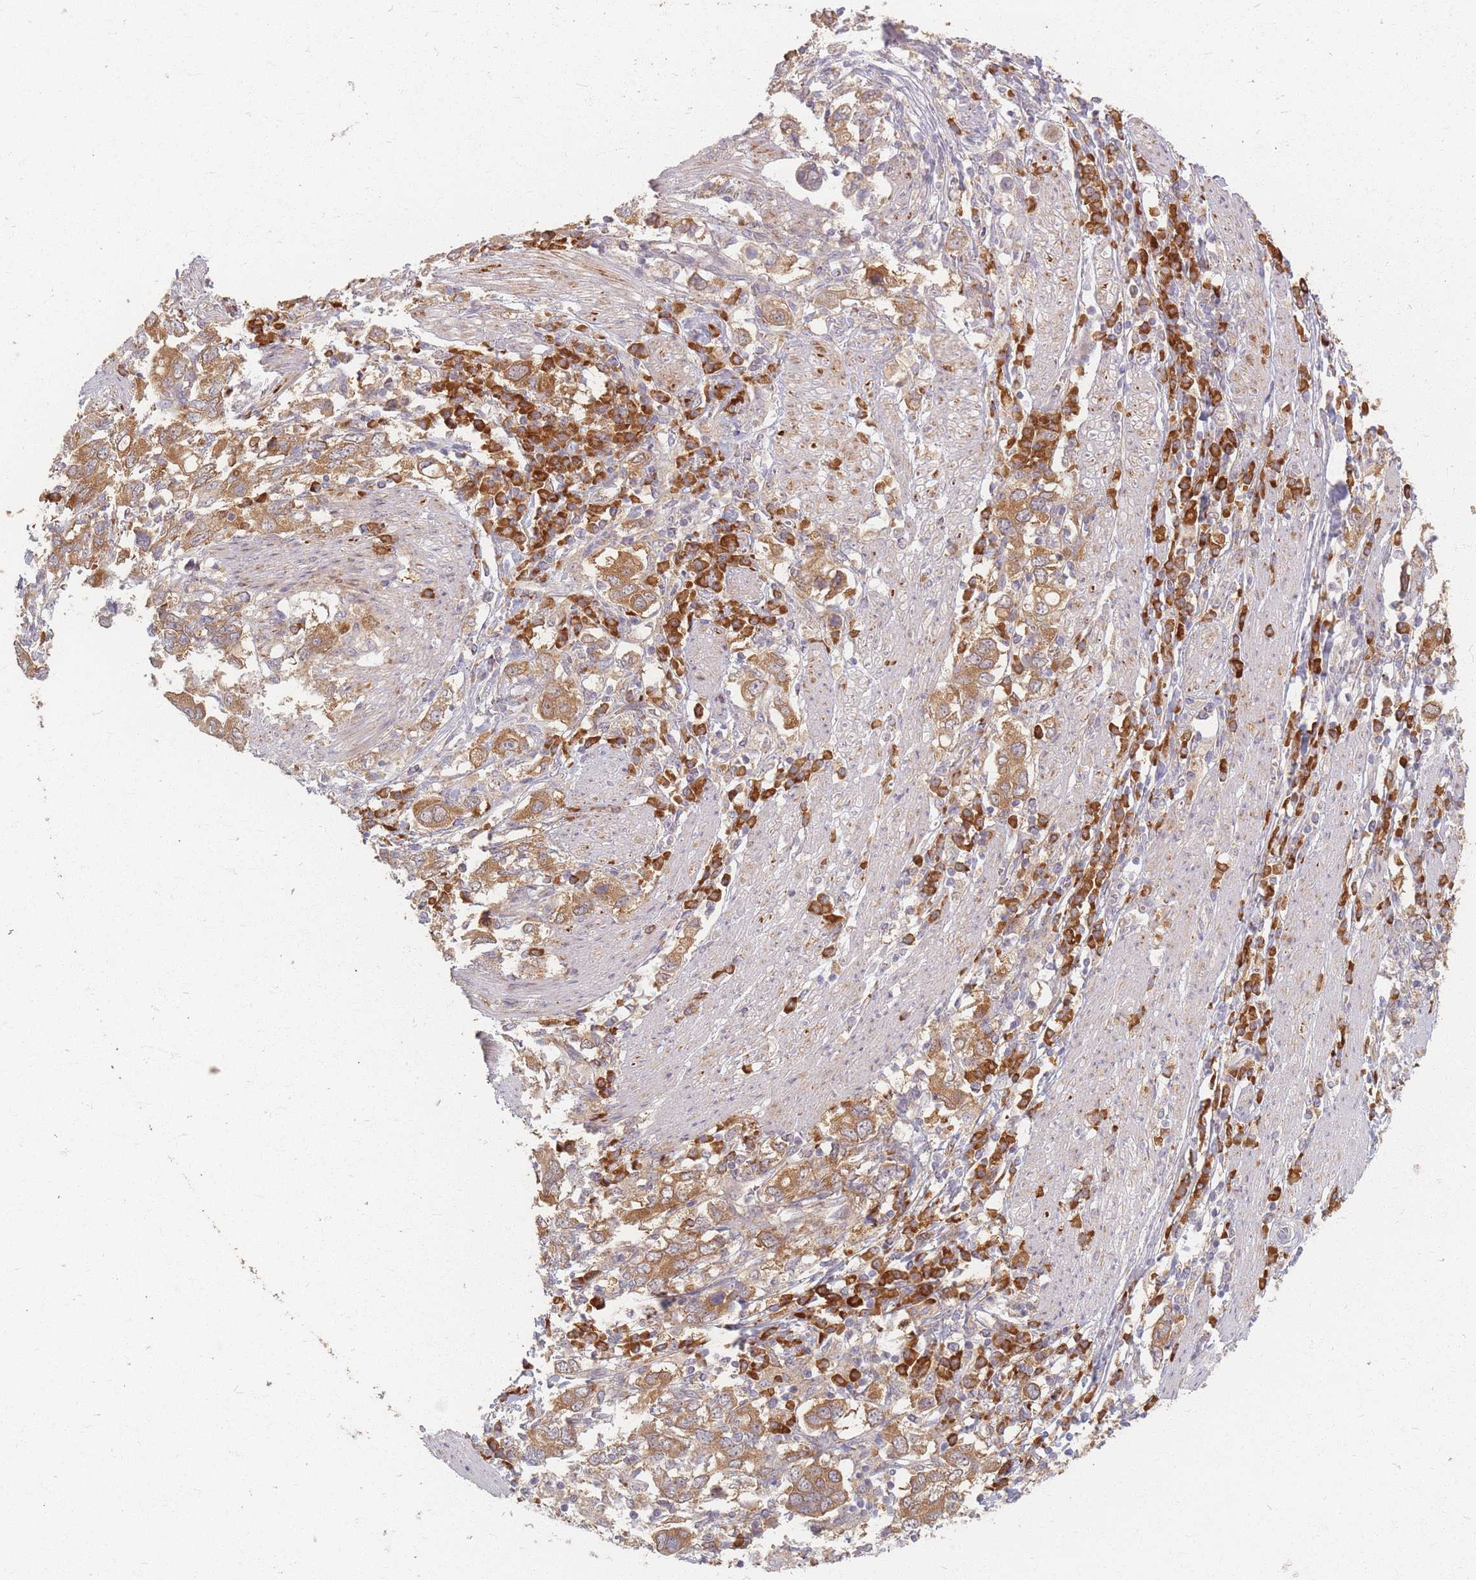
{"staining": {"intensity": "moderate", "quantity": ">75%", "location": "cytoplasmic/membranous"}, "tissue": "stomach cancer", "cell_type": "Tumor cells", "image_type": "cancer", "snomed": [{"axis": "morphology", "description": "Adenocarcinoma, NOS"}, {"axis": "topography", "description": "Stomach, upper"}, {"axis": "topography", "description": "Stomach"}], "caption": "Stomach cancer (adenocarcinoma) stained with DAB (3,3'-diaminobenzidine) immunohistochemistry shows medium levels of moderate cytoplasmic/membranous expression in about >75% of tumor cells.", "gene": "SMIM14", "patient": {"sex": "male", "age": 62}}